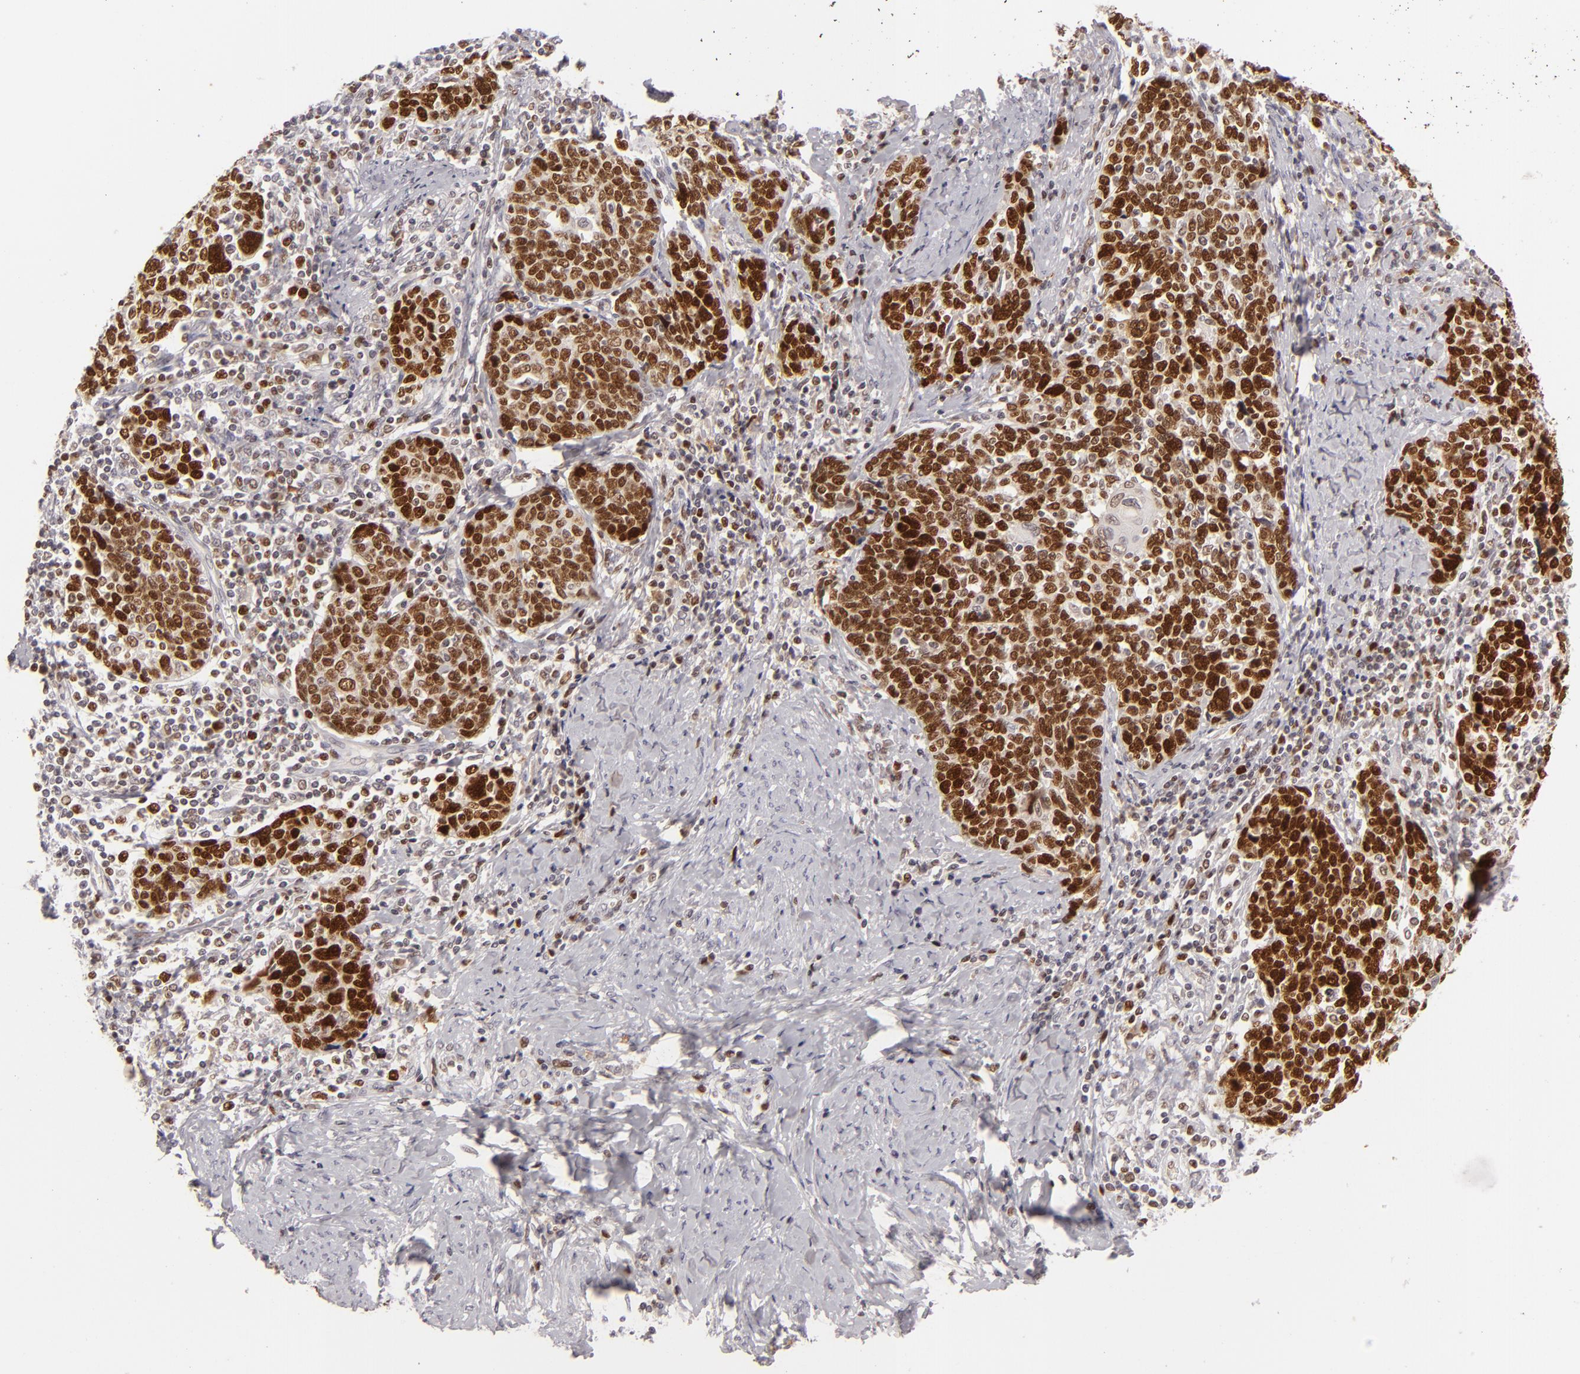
{"staining": {"intensity": "strong", "quantity": ">75%", "location": "nuclear"}, "tissue": "cervical cancer", "cell_type": "Tumor cells", "image_type": "cancer", "snomed": [{"axis": "morphology", "description": "Squamous cell carcinoma, NOS"}, {"axis": "topography", "description": "Cervix"}], "caption": "Cervical cancer (squamous cell carcinoma) stained with a brown dye shows strong nuclear positive staining in about >75% of tumor cells.", "gene": "FEN1", "patient": {"sex": "female", "age": 41}}